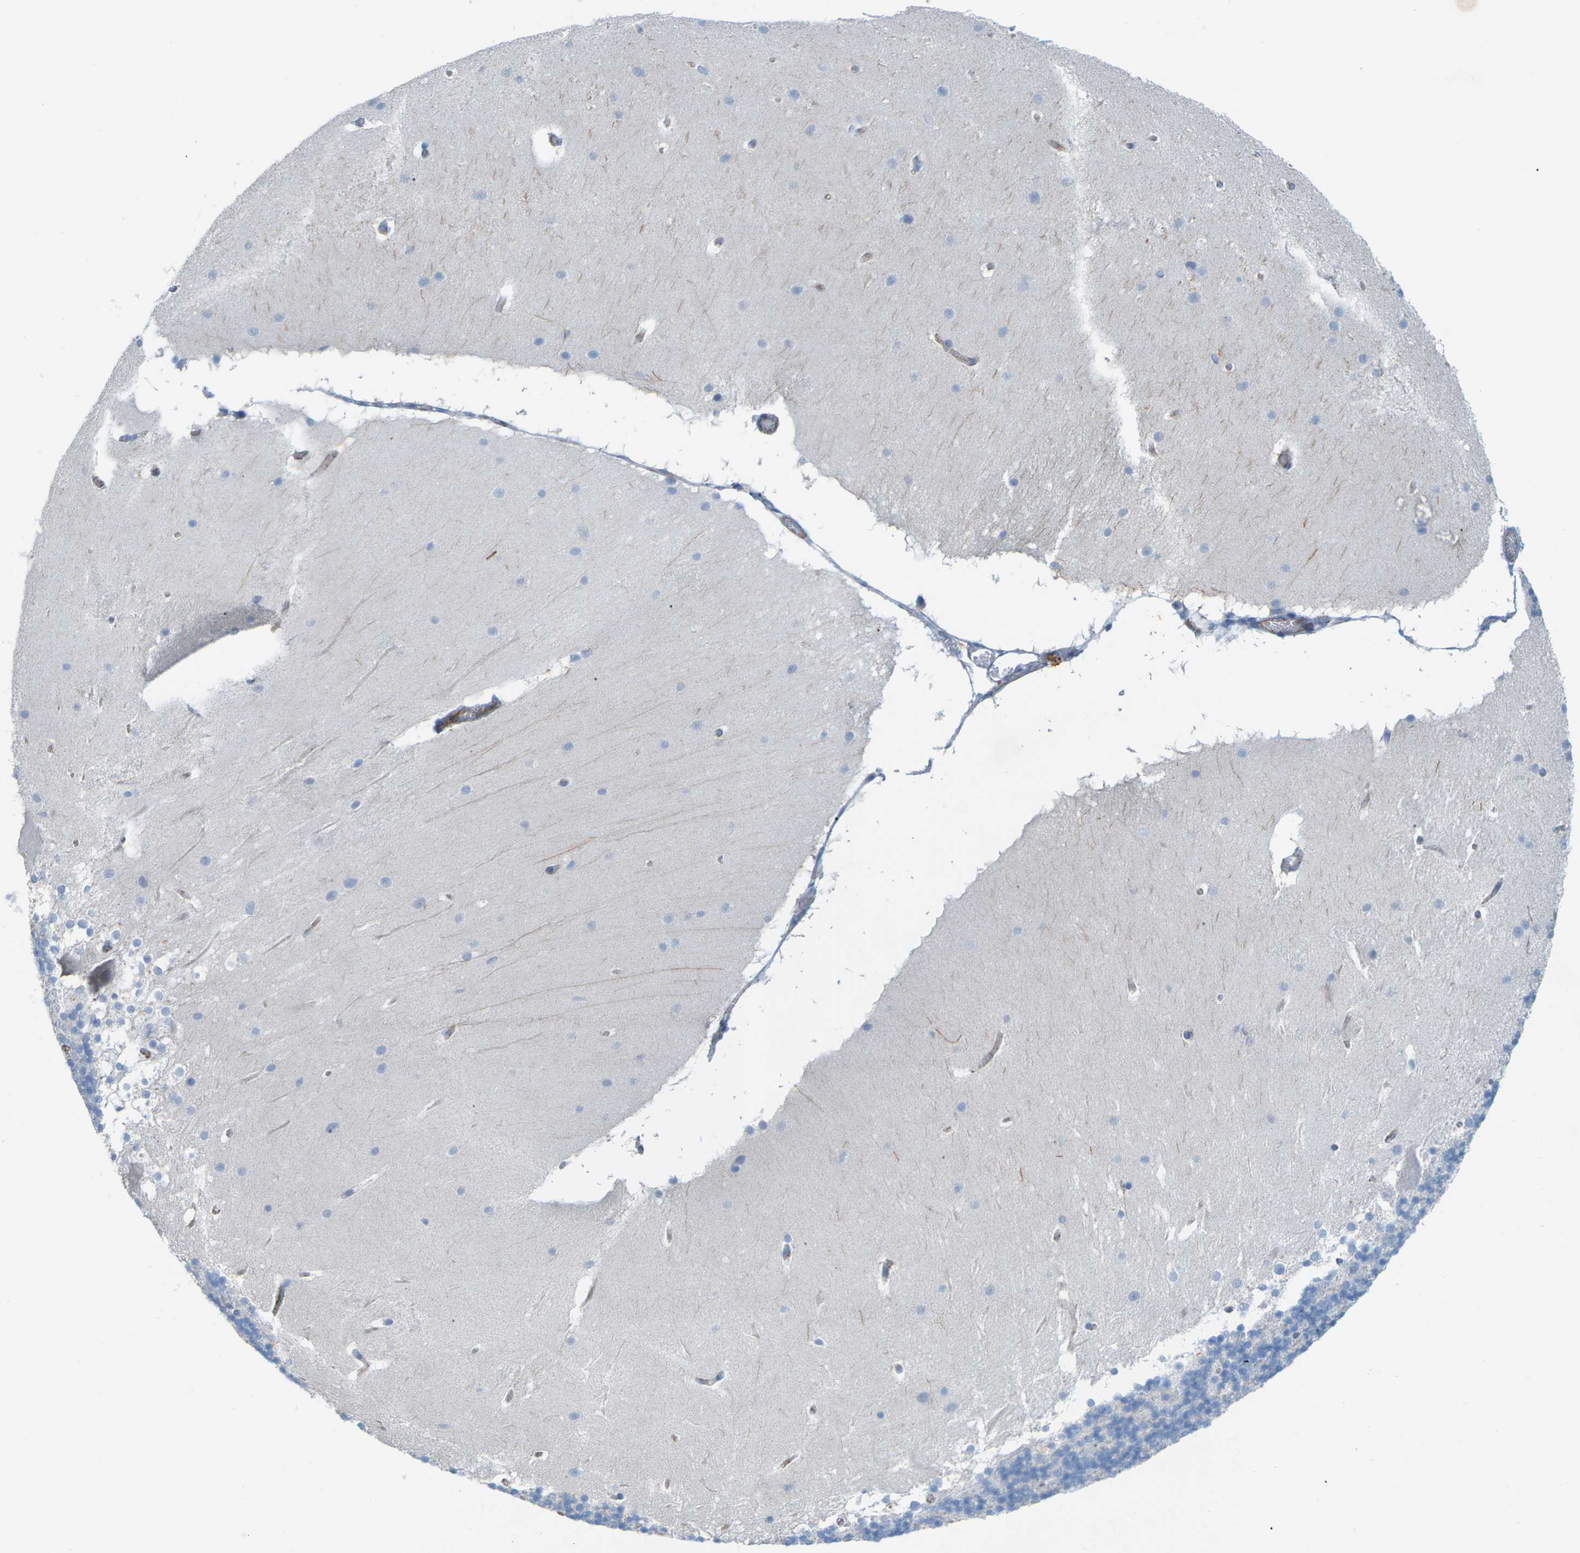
{"staining": {"intensity": "negative", "quantity": "none", "location": "none"}, "tissue": "cerebellum", "cell_type": "Cells in granular layer", "image_type": "normal", "snomed": [{"axis": "morphology", "description": "Normal tissue, NOS"}, {"axis": "topography", "description": "Cerebellum"}], "caption": "Micrograph shows no significant protein positivity in cells in granular layer of benign cerebellum. (Brightfield microscopy of DAB (3,3'-diaminobenzidine) immunohistochemistry at high magnification).", "gene": "CLDN3", "patient": {"sex": "female", "age": 19}}